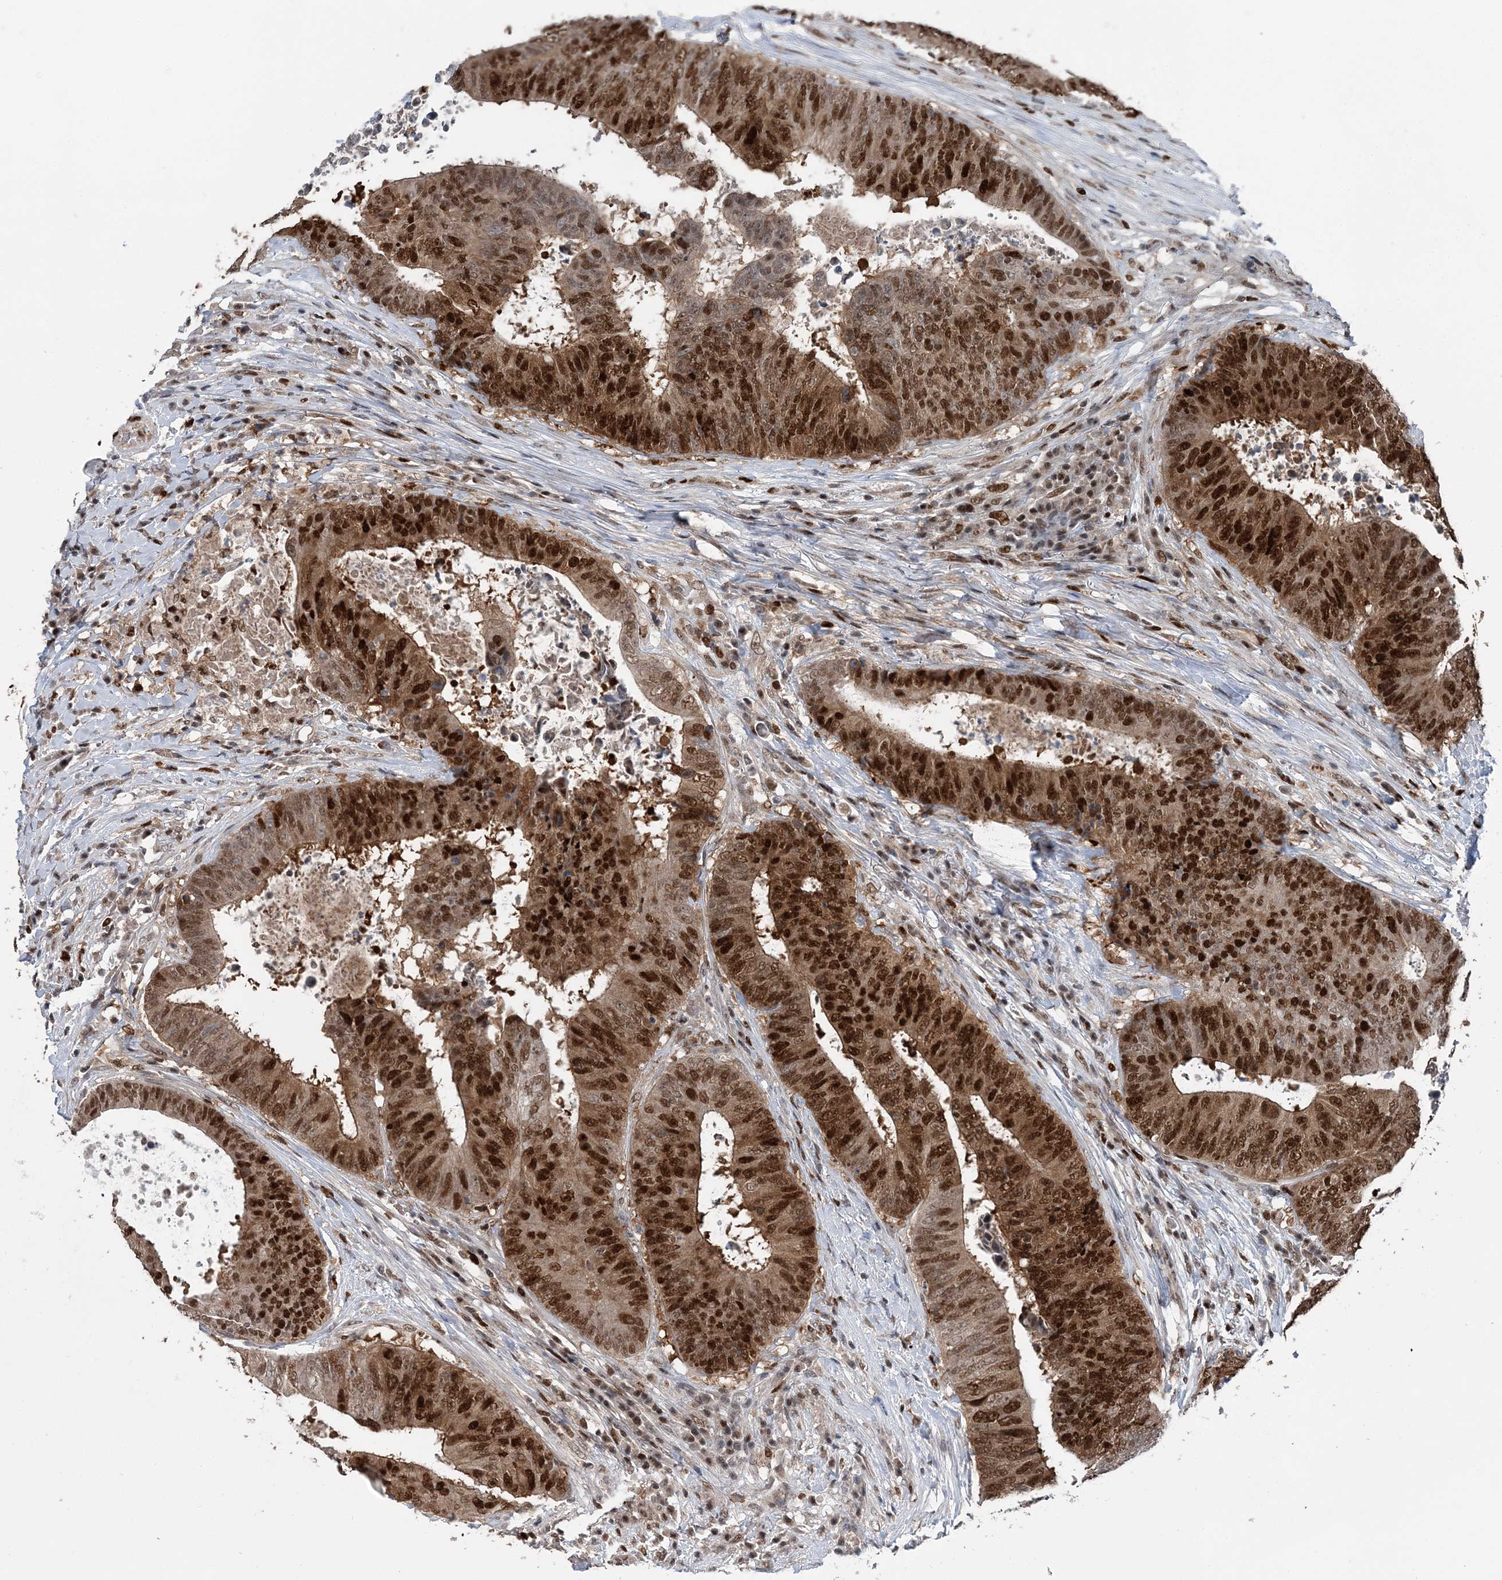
{"staining": {"intensity": "strong", "quantity": ">75%", "location": "nuclear"}, "tissue": "colorectal cancer", "cell_type": "Tumor cells", "image_type": "cancer", "snomed": [{"axis": "morphology", "description": "Adenocarcinoma, NOS"}, {"axis": "topography", "description": "Rectum"}], "caption": "A brown stain shows strong nuclear expression of a protein in human colorectal adenocarcinoma tumor cells.", "gene": "HAT1", "patient": {"sex": "male", "age": 72}}